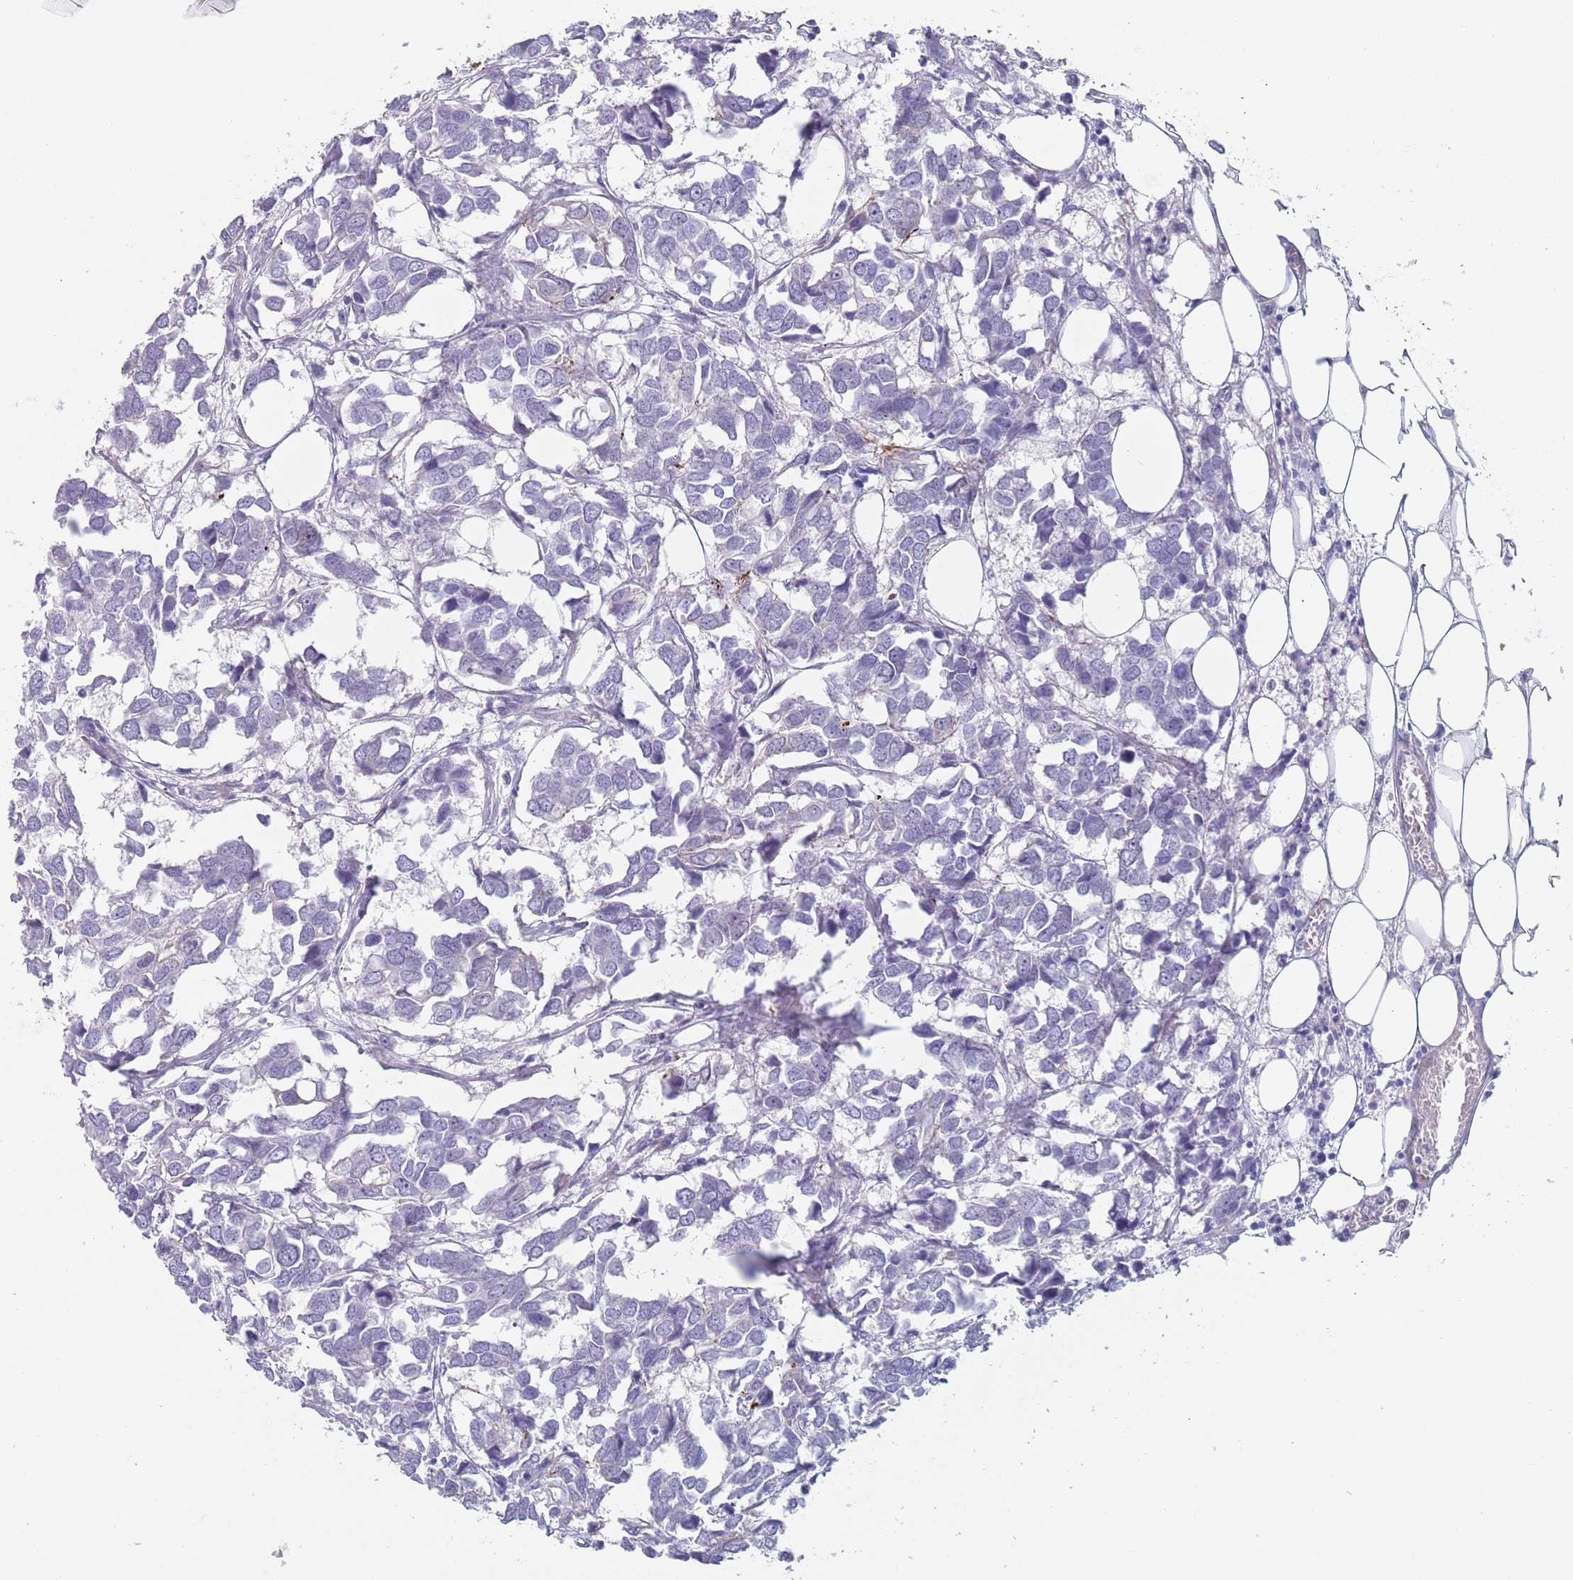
{"staining": {"intensity": "negative", "quantity": "none", "location": "none"}, "tissue": "breast cancer", "cell_type": "Tumor cells", "image_type": "cancer", "snomed": [{"axis": "morphology", "description": "Duct carcinoma"}, {"axis": "topography", "description": "Breast"}], "caption": "Immunohistochemistry of human breast infiltrating ductal carcinoma shows no expression in tumor cells.", "gene": "OR5A2", "patient": {"sex": "female", "age": 83}}